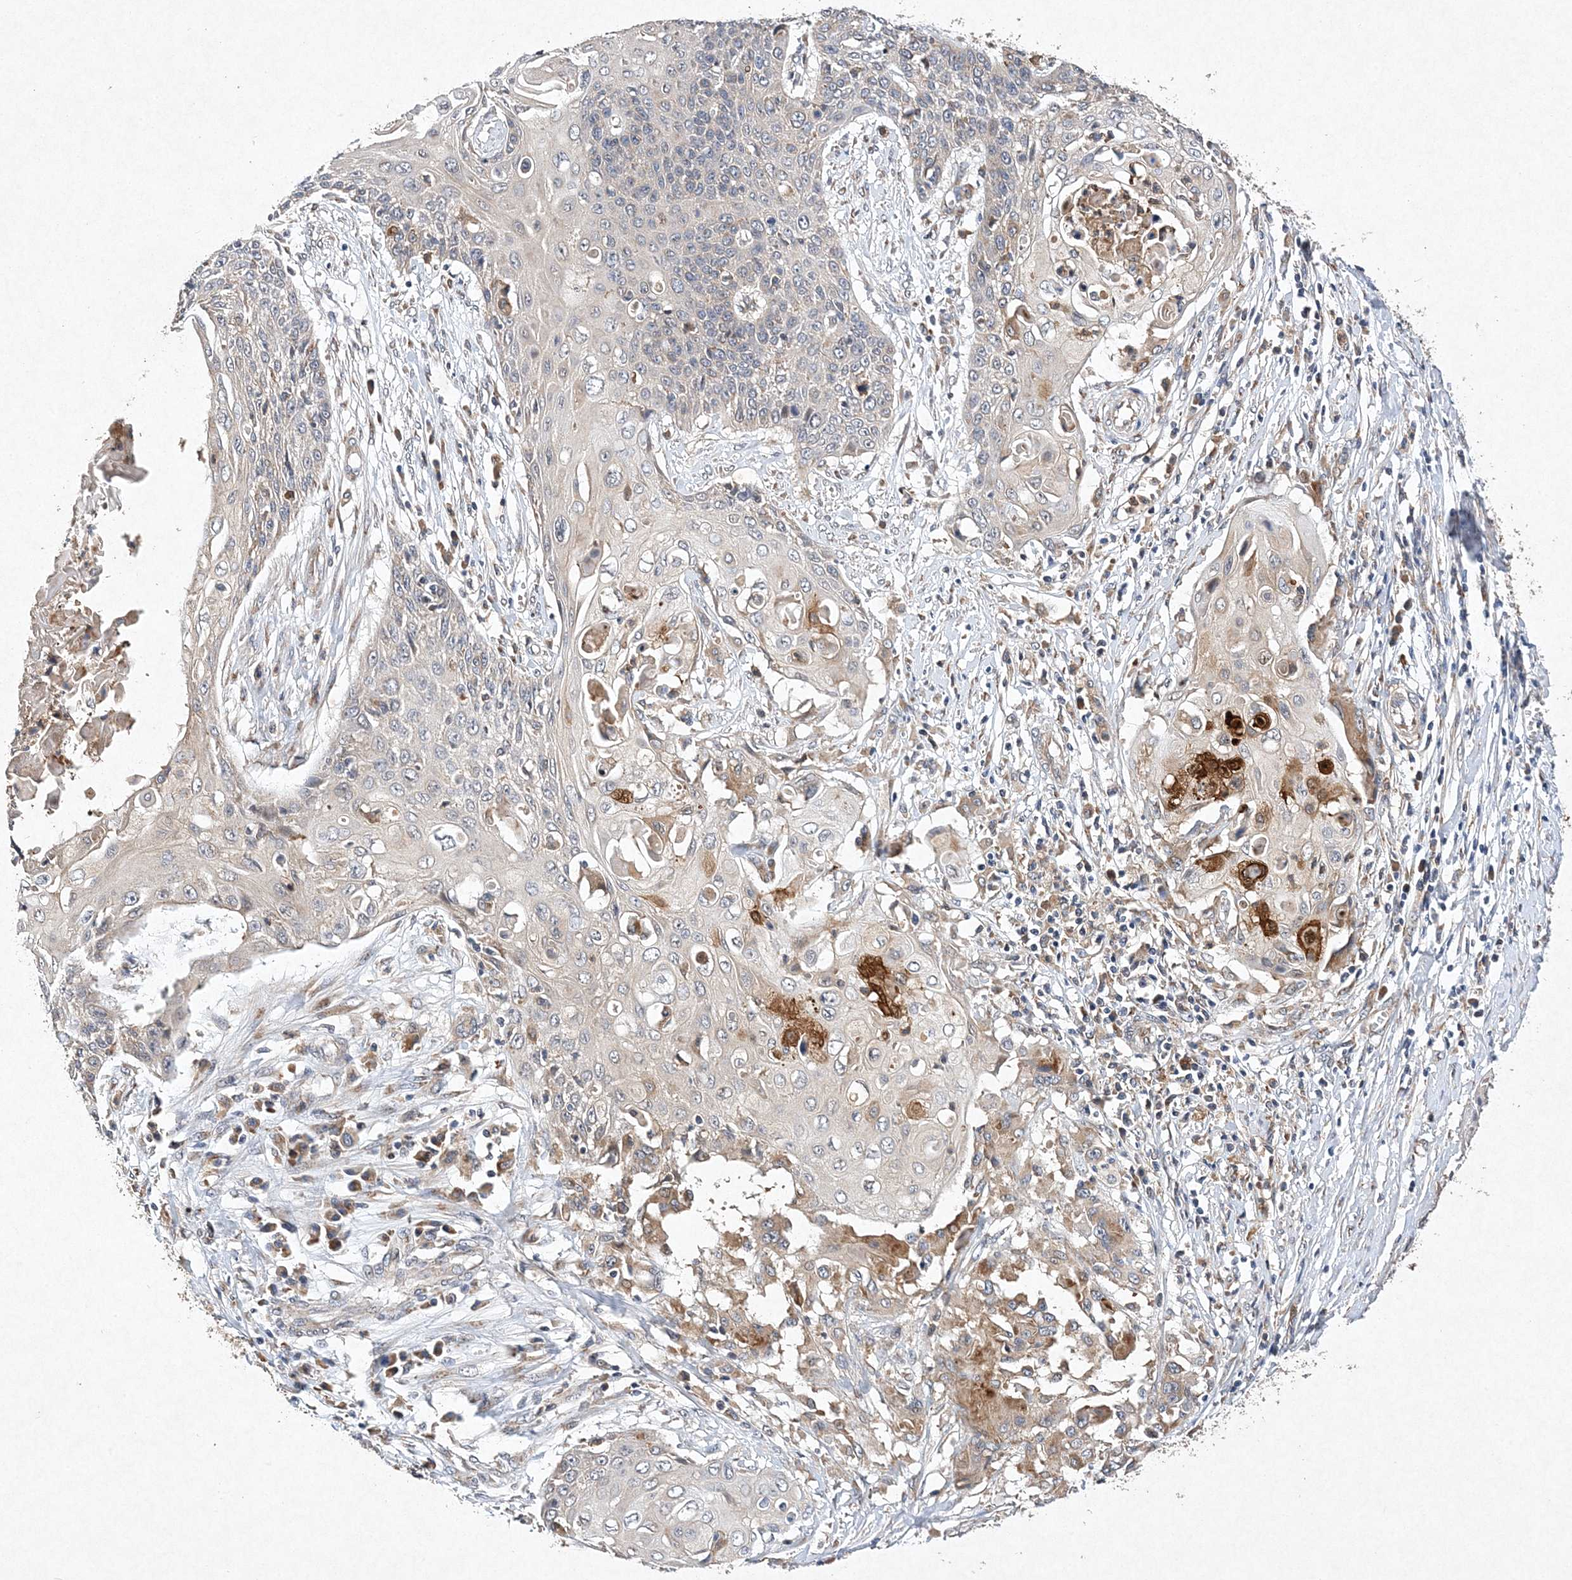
{"staining": {"intensity": "weak", "quantity": "<25%", "location": "cytoplasmic/membranous"}, "tissue": "cervical cancer", "cell_type": "Tumor cells", "image_type": "cancer", "snomed": [{"axis": "morphology", "description": "Squamous cell carcinoma, NOS"}, {"axis": "topography", "description": "Cervix"}], "caption": "High power microscopy histopathology image of an immunohistochemistry photomicrograph of cervical cancer (squamous cell carcinoma), revealing no significant expression in tumor cells.", "gene": "PROSER1", "patient": {"sex": "female", "age": 39}}